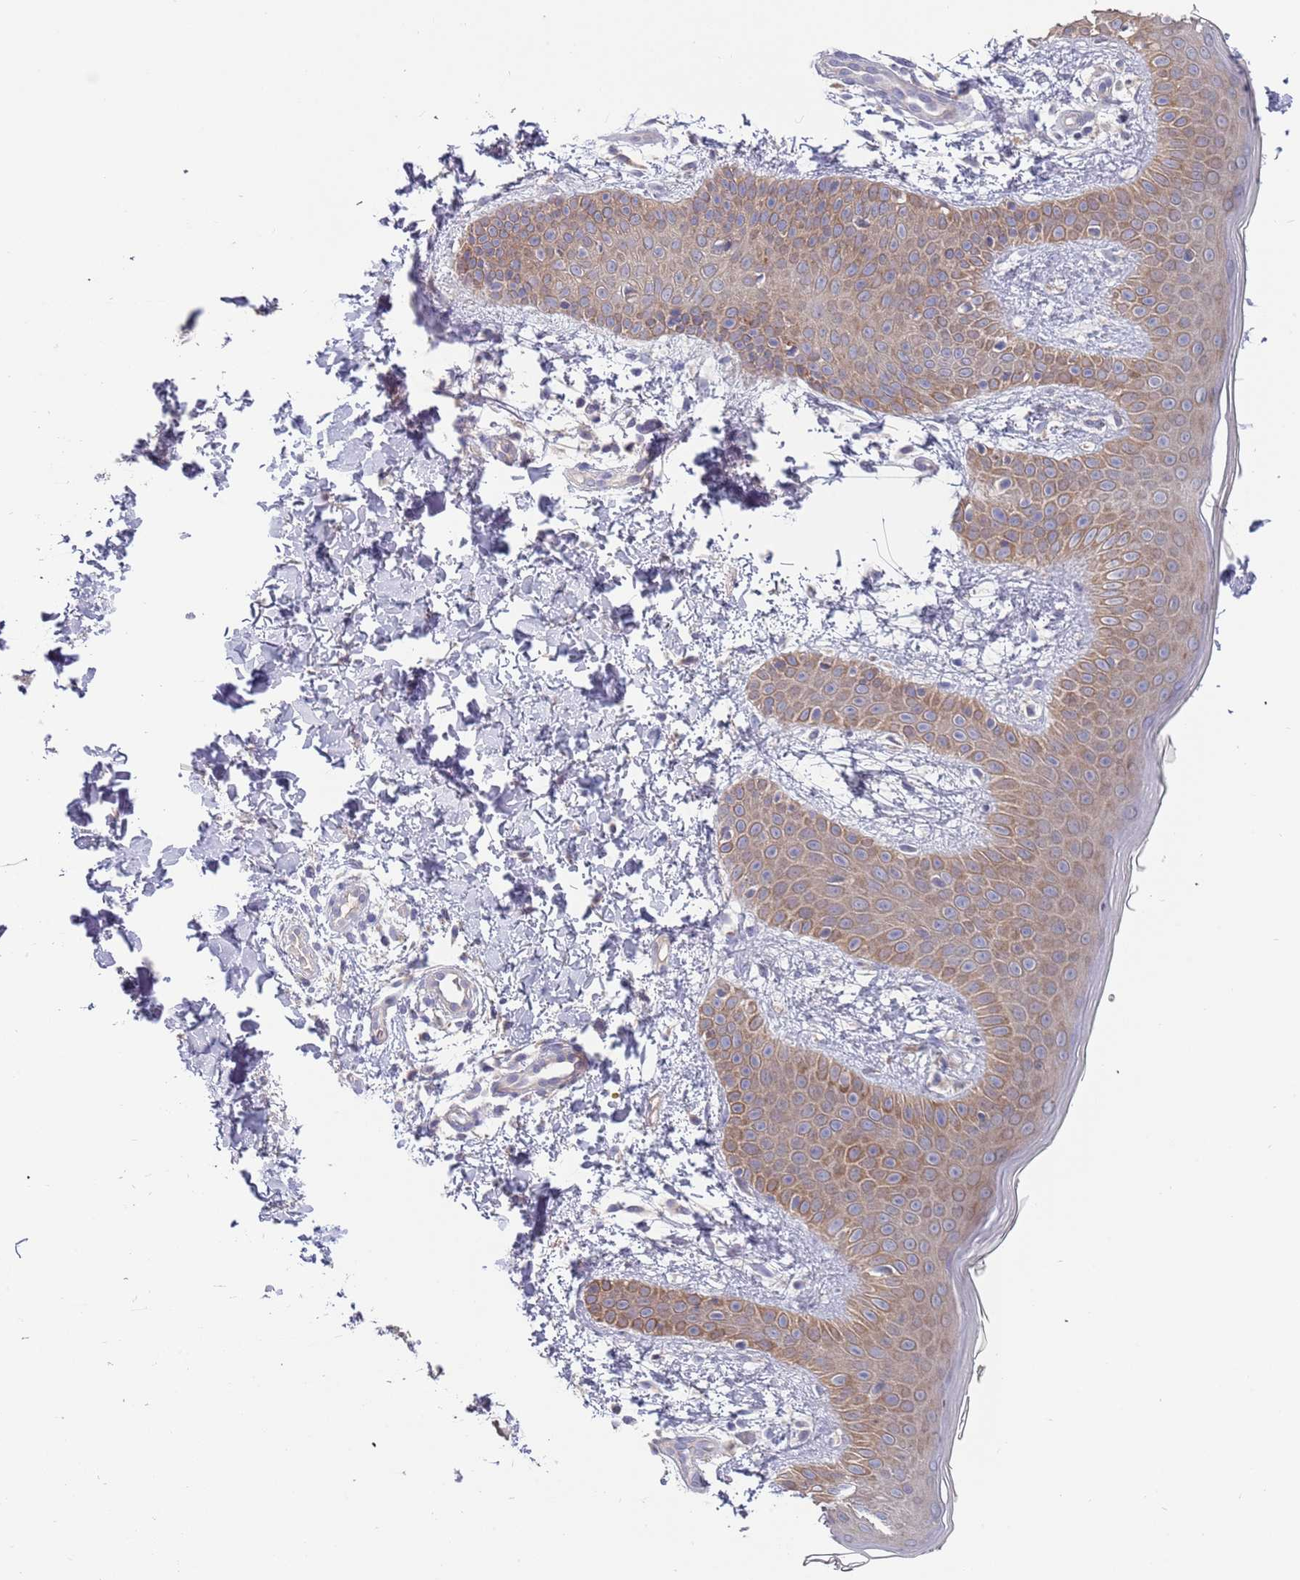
{"staining": {"intensity": "negative", "quantity": "none", "location": "none"}, "tissue": "skin", "cell_type": "Fibroblasts", "image_type": "normal", "snomed": [{"axis": "morphology", "description": "Normal tissue, NOS"}, {"axis": "topography", "description": "Skin"}], "caption": "Immunohistochemistry (IHC) image of benign skin: human skin stained with DAB displays no significant protein staining in fibroblasts.", "gene": "ABCC10", "patient": {"sex": "male", "age": 36}}